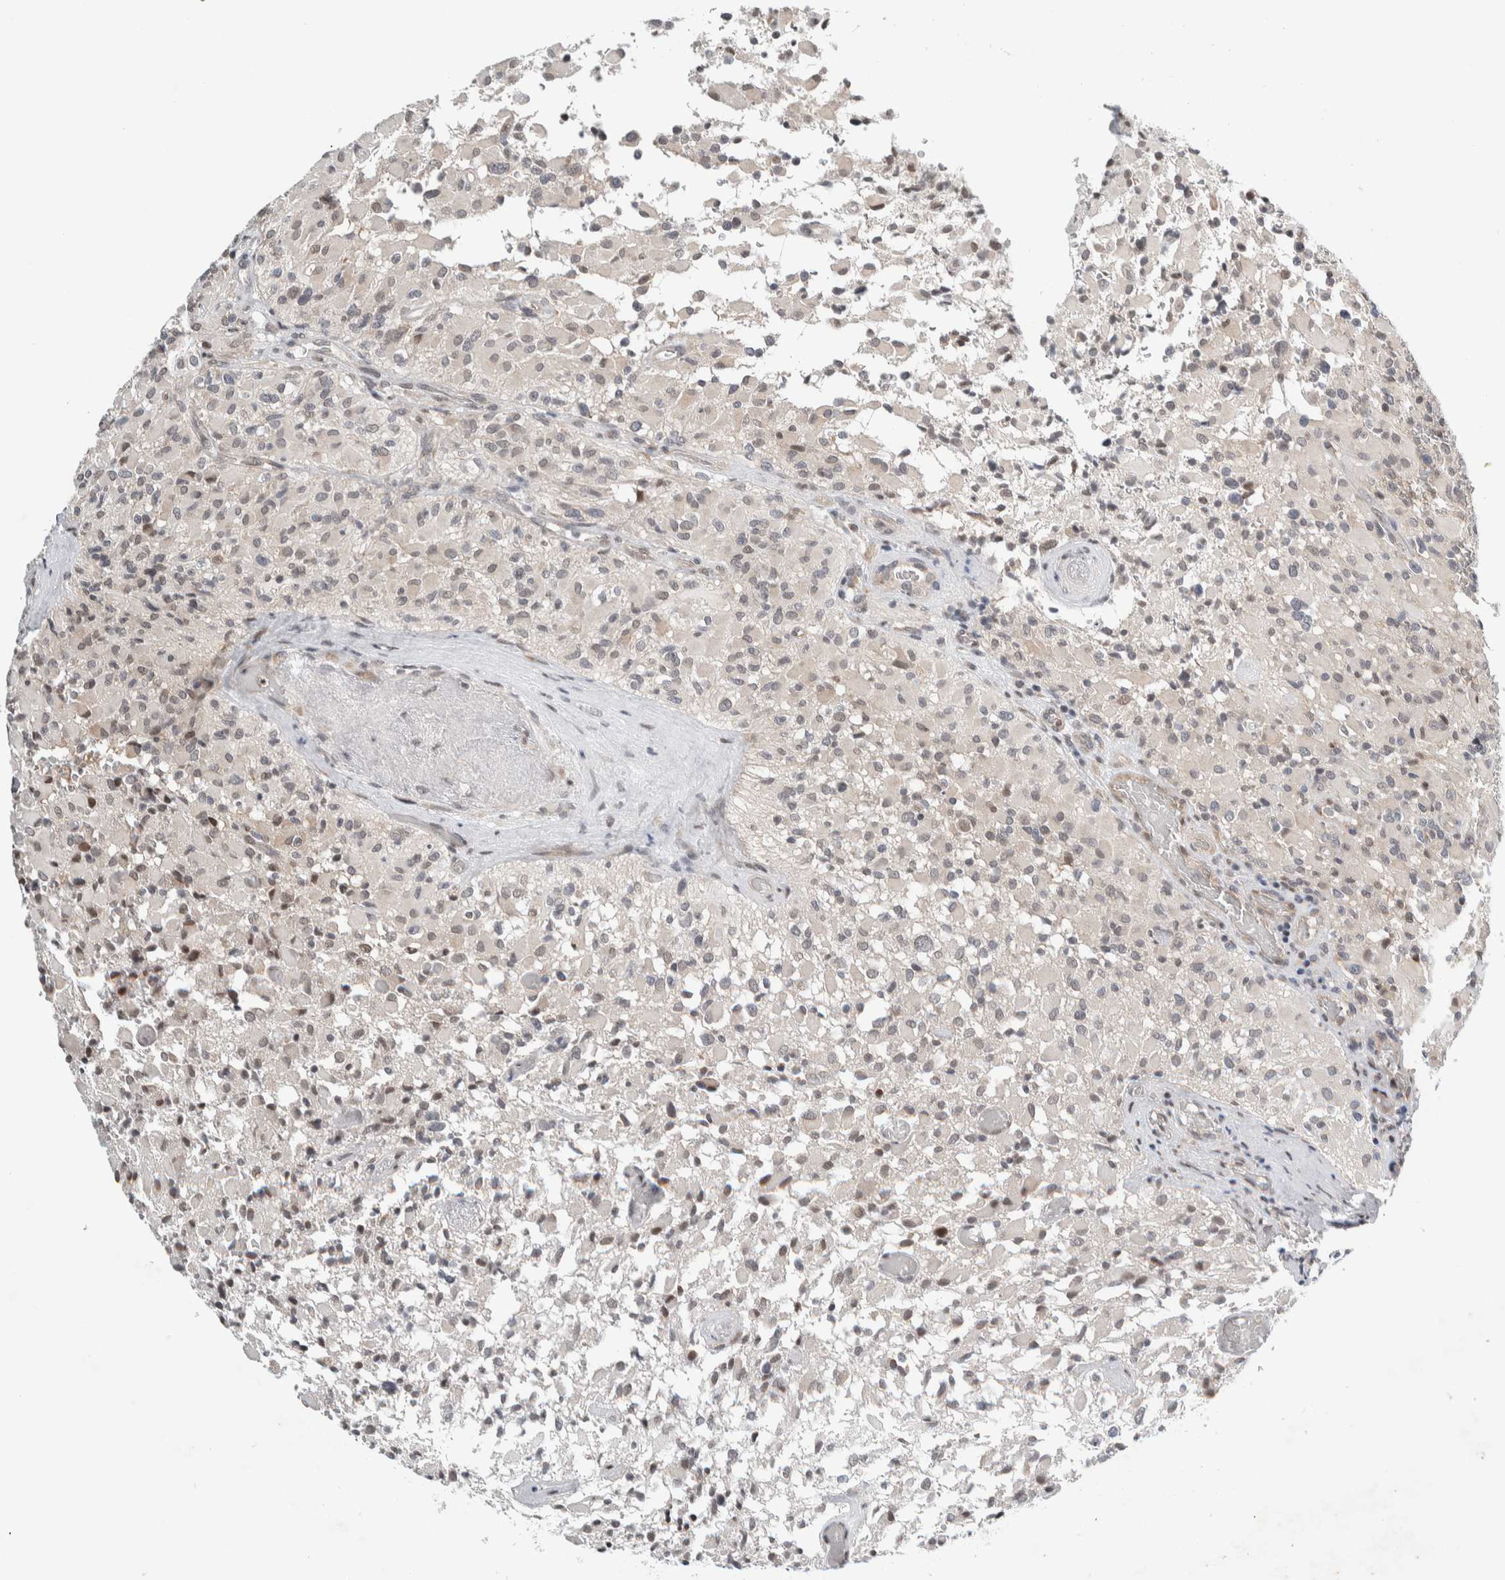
{"staining": {"intensity": "negative", "quantity": "none", "location": "none"}, "tissue": "glioma", "cell_type": "Tumor cells", "image_type": "cancer", "snomed": [{"axis": "morphology", "description": "Glioma, malignant, High grade"}, {"axis": "topography", "description": "Brain"}], "caption": "IHC histopathology image of neoplastic tissue: malignant glioma (high-grade) stained with DAB (3,3'-diaminobenzidine) demonstrates no significant protein staining in tumor cells.", "gene": "NEUROD1", "patient": {"sex": "male", "age": 71}}